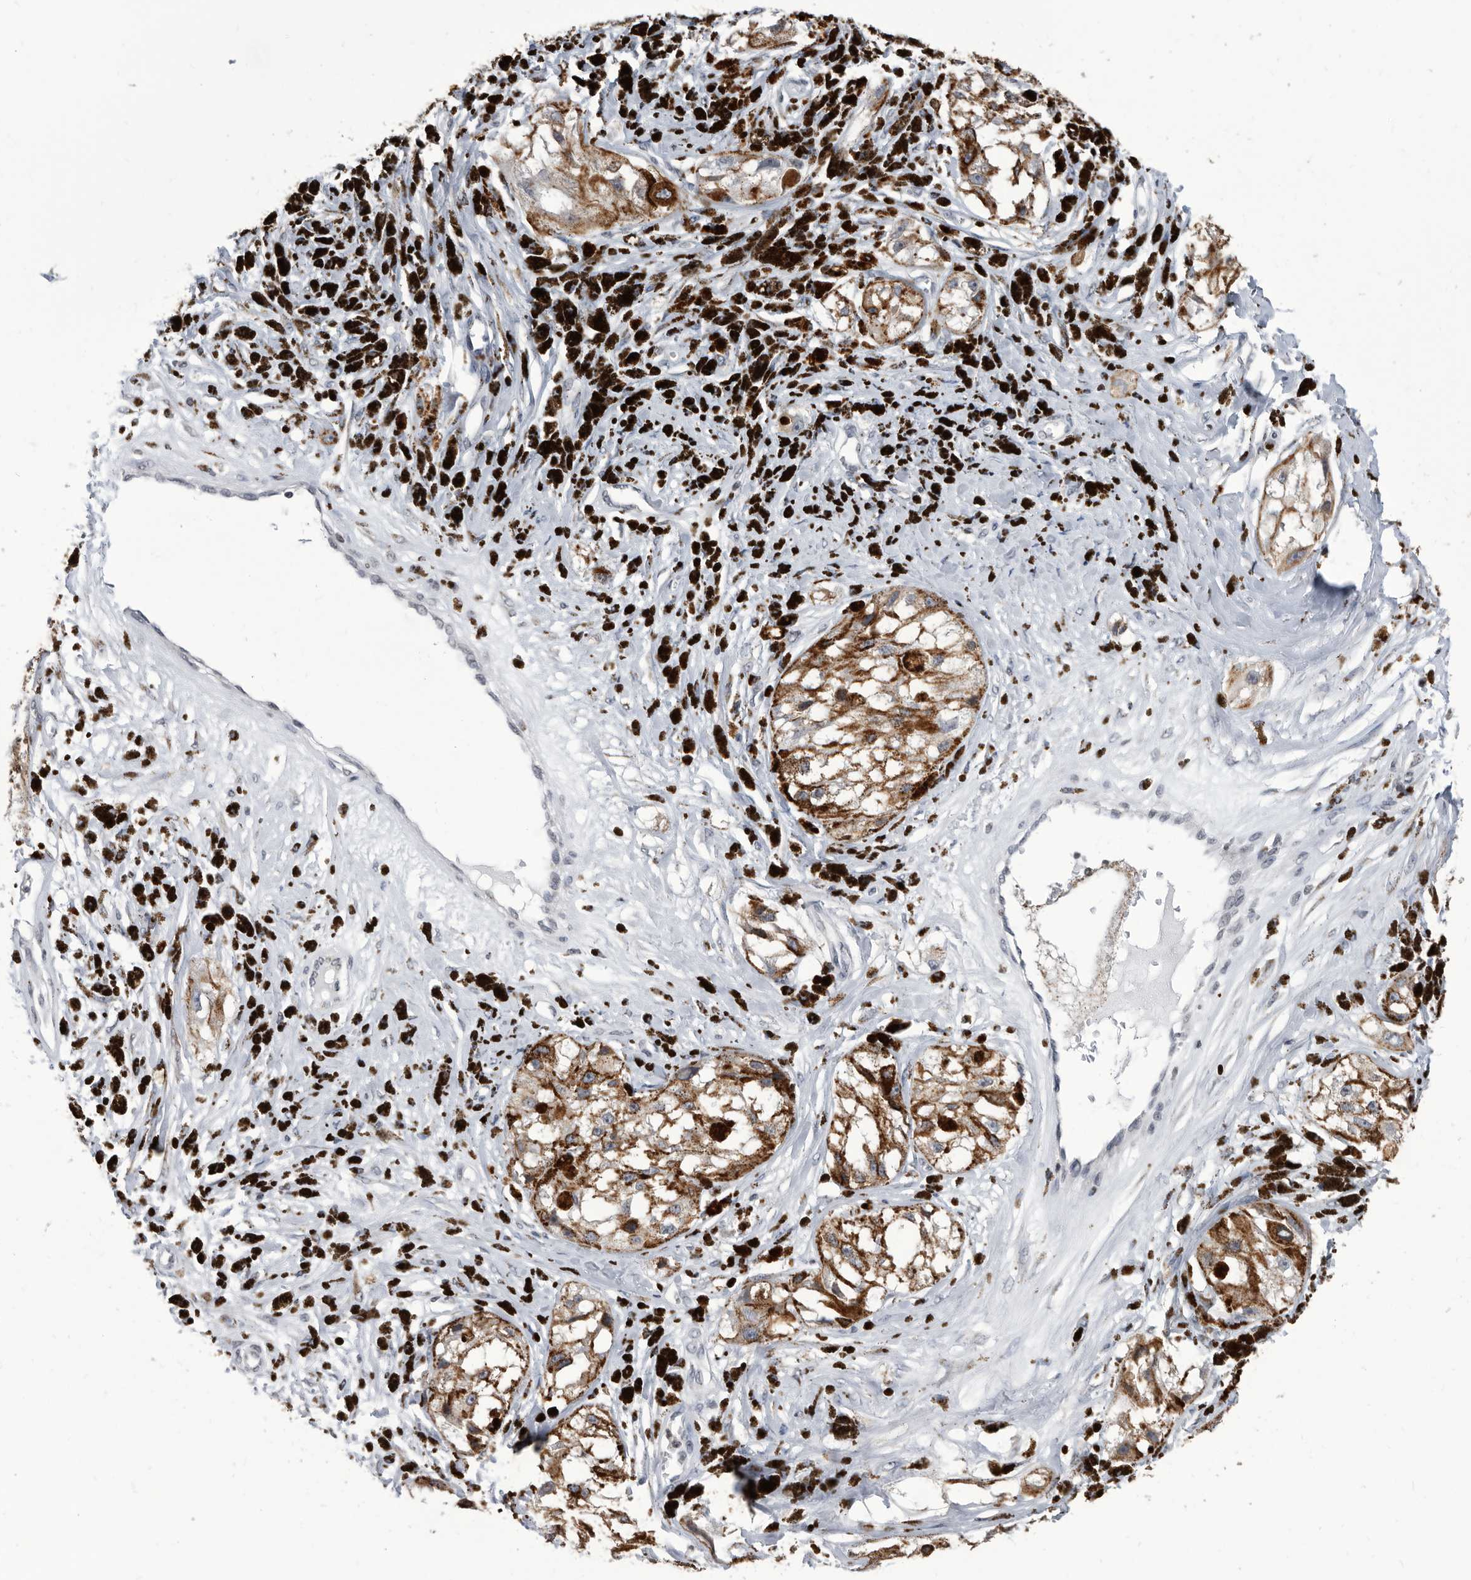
{"staining": {"intensity": "moderate", "quantity": ">75%", "location": "cytoplasmic/membranous"}, "tissue": "melanoma", "cell_type": "Tumor cells", "image_type": "cancer", "snomed": [{"axis": "morphology", "description": "Malignant melanoma, NOS"}, {"axis": "topography", "description": "Skin"}], "caption": "This is an image of immunohistochemistry (IHC) staining of melanoma, which shows moderate expression in the cytoplasmic/membranous of tumor cells.", "gene": "TSTD1", "patient": {"sex": "male", "age": 88}}